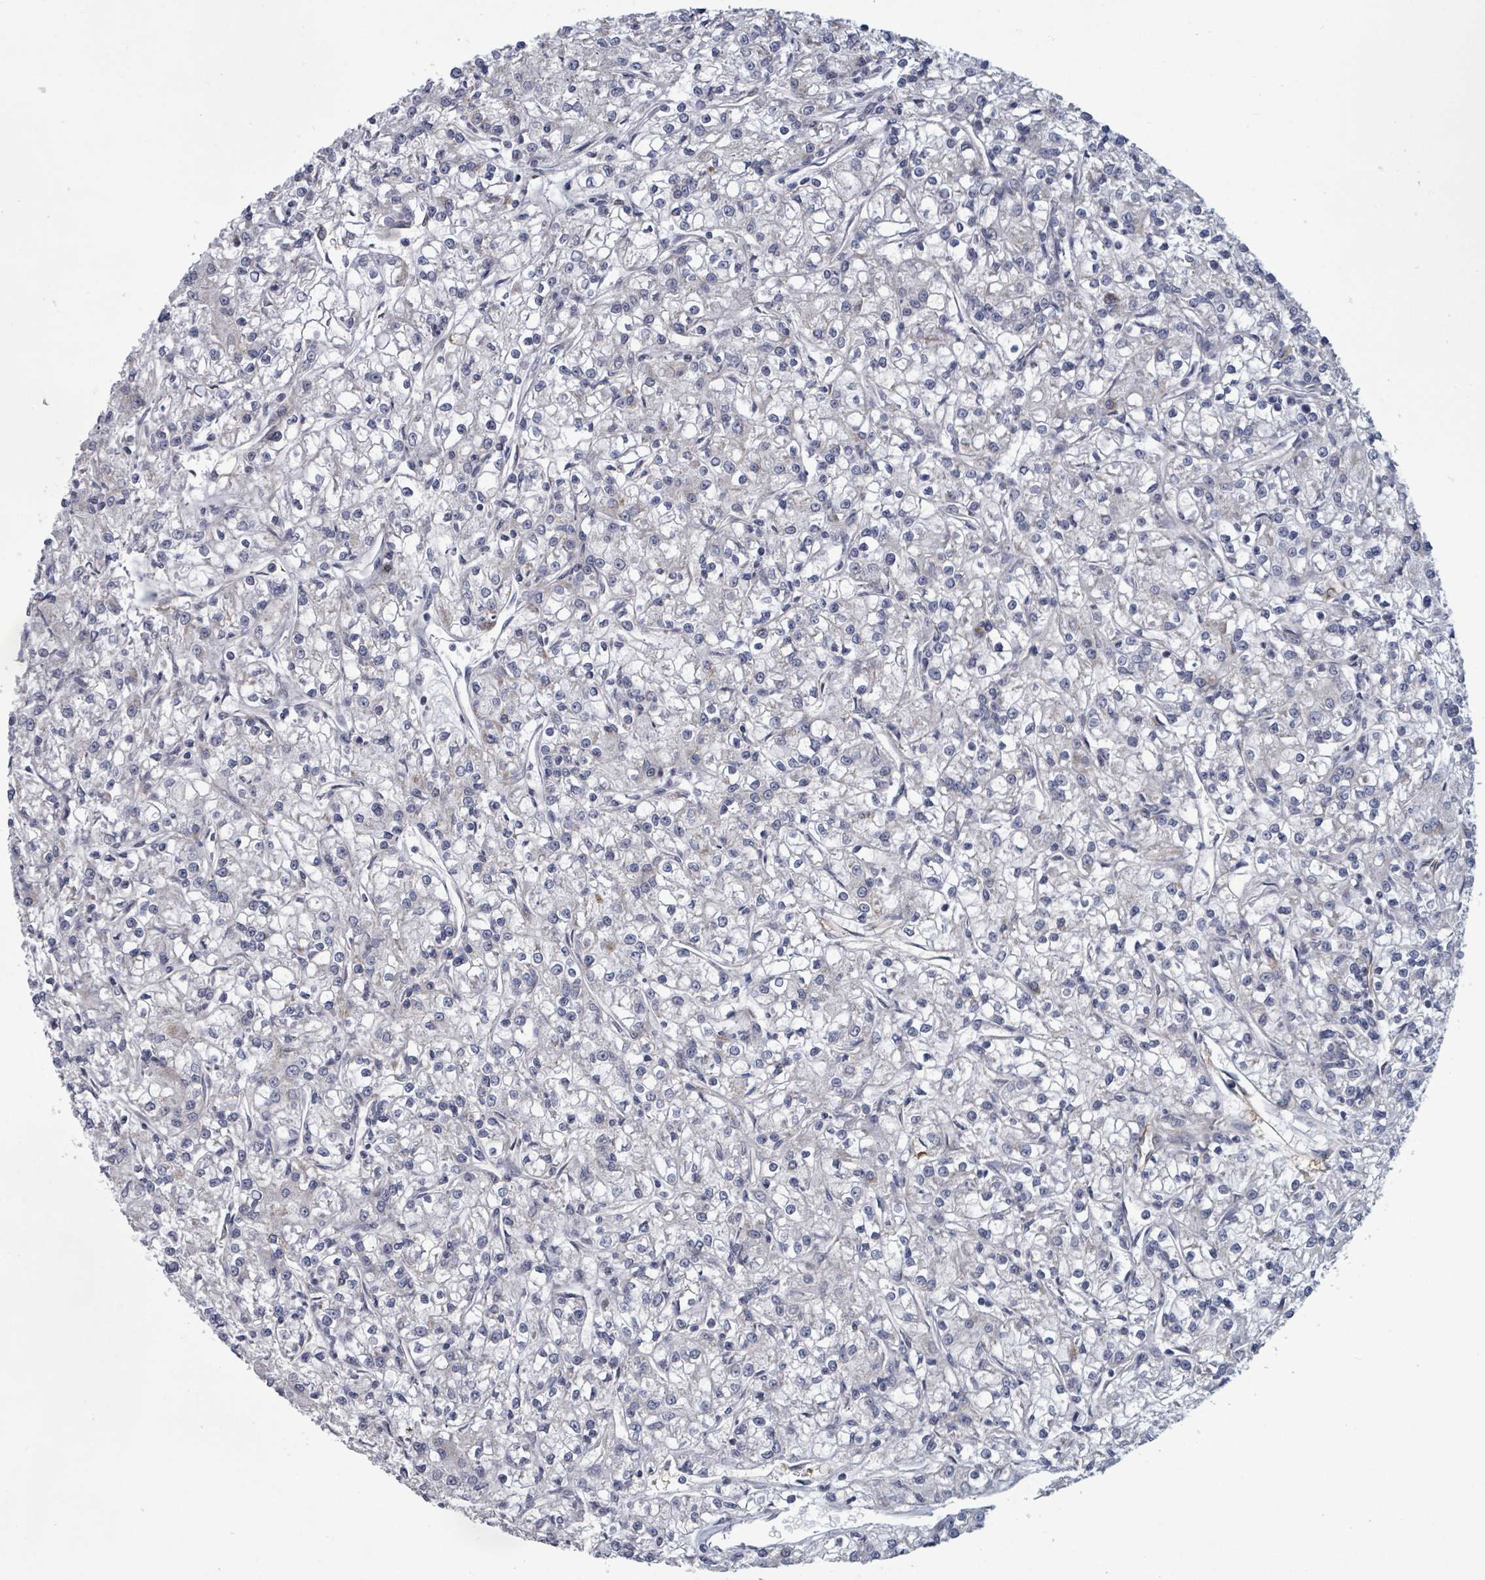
{"staining": {"intensity": "negative", "quantity": "none", "location": "none"}, "tissue": "renal cancer", "cell_type": "Tumor cells", "image_type": "cancer", "snomed": [{"axis": "morphology", "description": "Adenocarcinoma, NOS"}, {"axis": "topography", "description": "Kidney"}], "caption": "An immunohistochemistry micrograph of renal cancer is shown. There is no staining in tumor cells of renal cancer. (DAB IHC with hematoxylin counter stain).", "gene": "FKBP1A", "patient": {"sex": "female", "age": 59}}